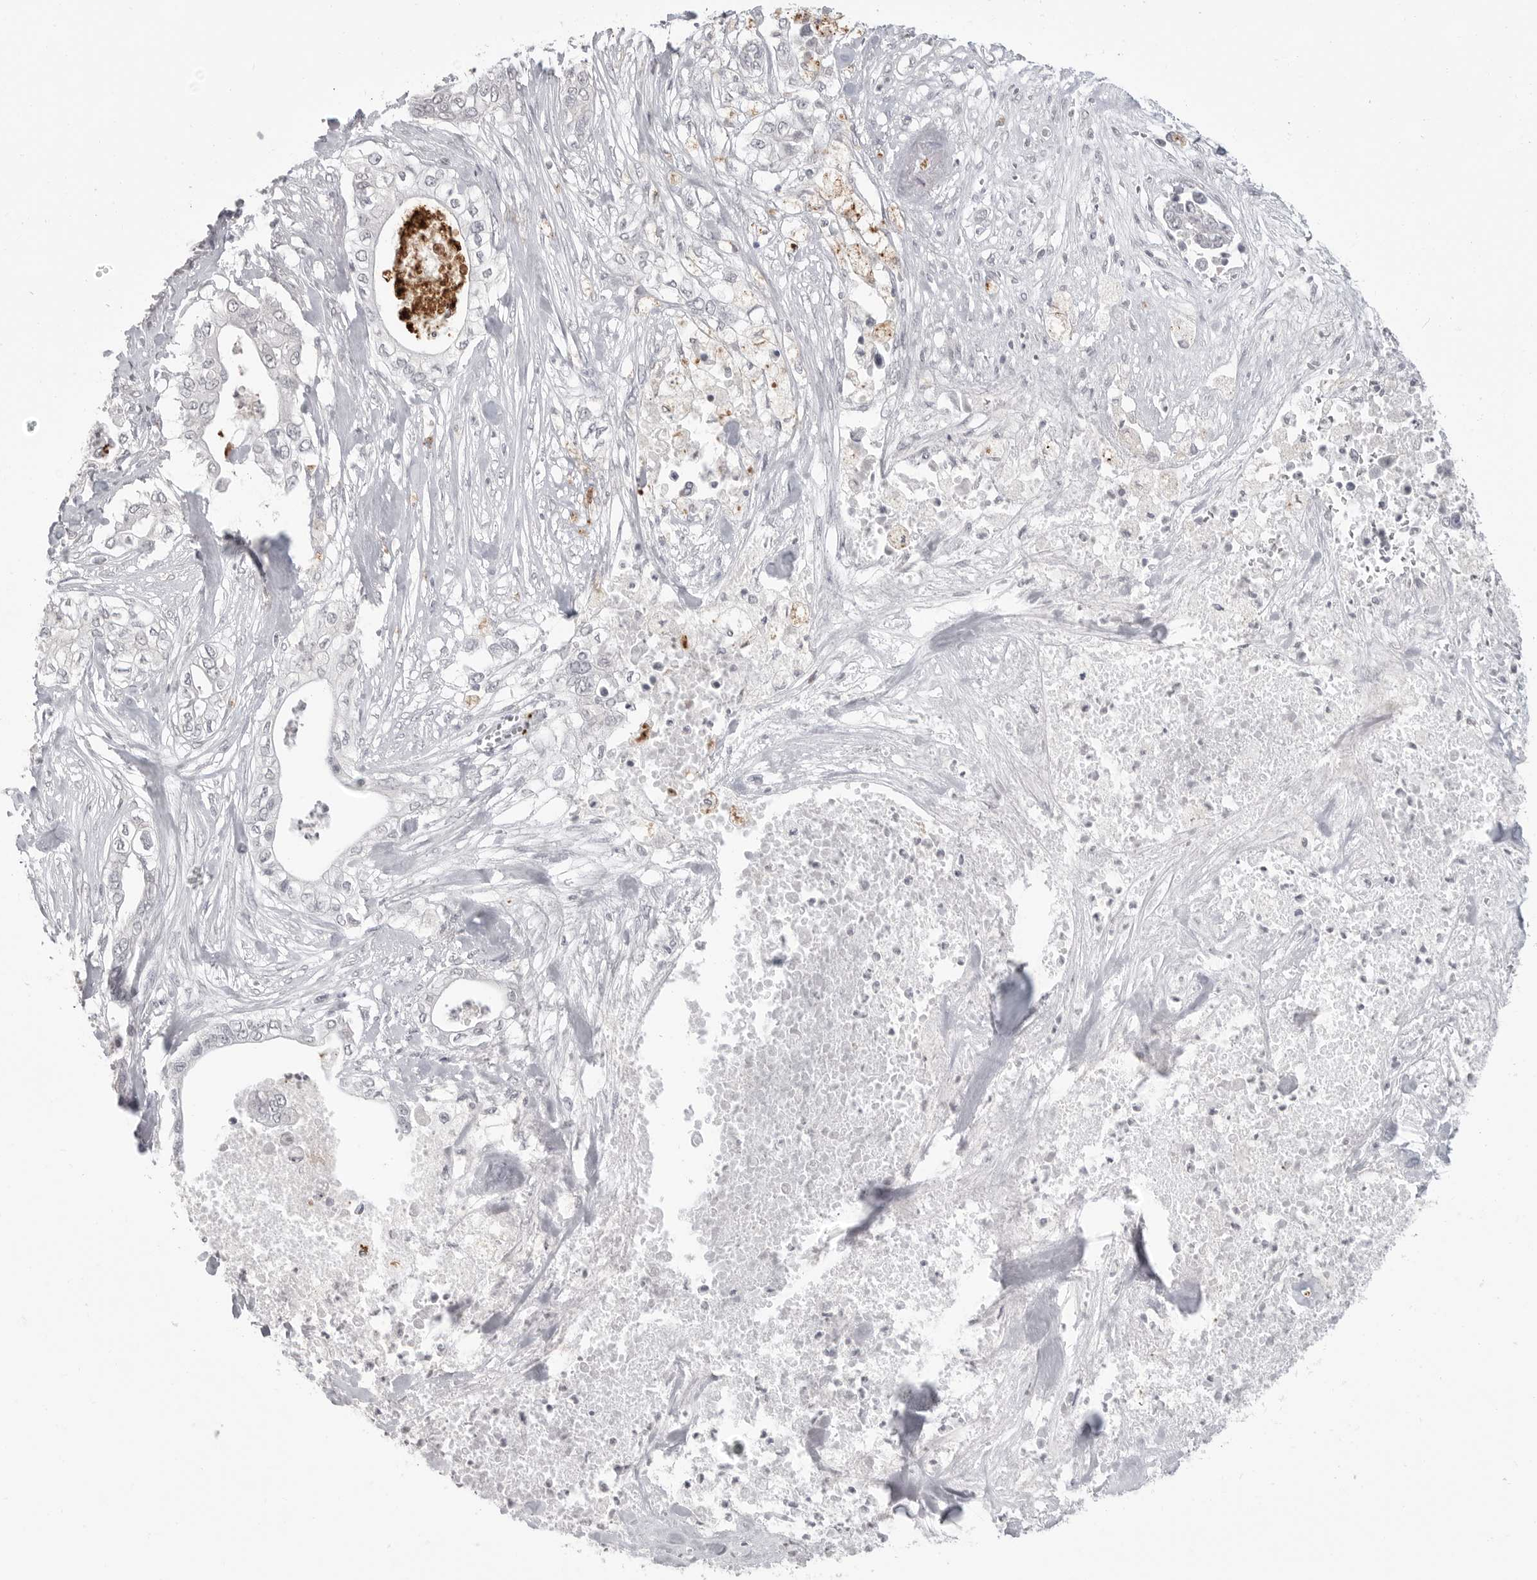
{"staining": {"intensity": "negative", "quantity": "none", "location": "none"}, "tissue": "pancreatic cancer", "cell_type": "Tumor cells", "image_type": "cancer", "snomed": [{"axis": "morphology", "description": "Adenocarcinoma, NOS"}, {"axis": "topography", "description": "Pancreas"}], "caption": "A photomicrograph of pancreatic cancer (adenocarcinoma) stained for a protein displays no brown staining in tumor cells.", "gene": "PRSS1", "patient": {"sex": "female", "age": 78}}